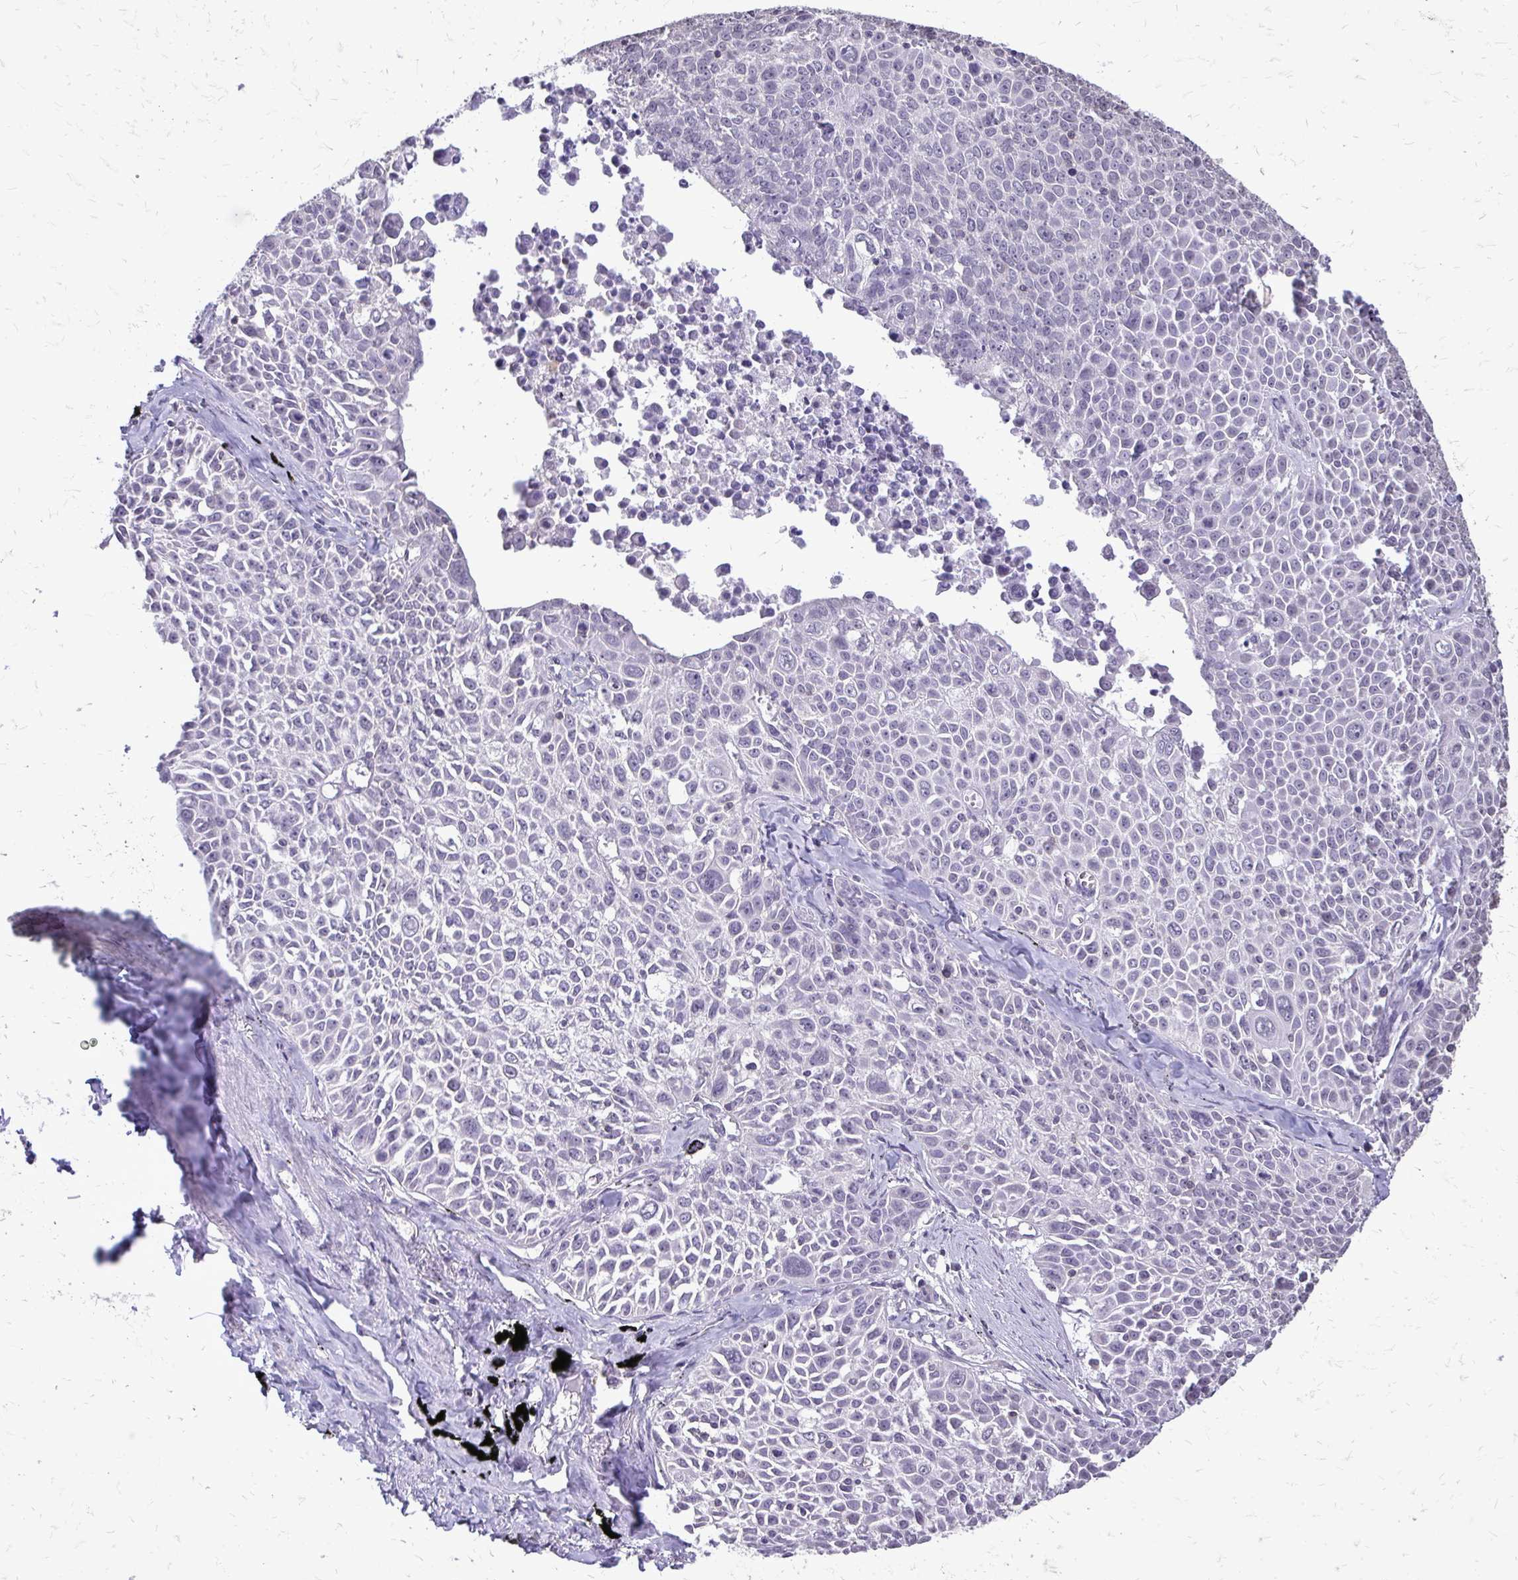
{"staining": {"intensity": "negative", "quantity": "none", "location": "none"}, "tissue": "lung cancer", "cell_type": "Tumor cells", "image_type": "cancer", "snomed": [{"axis": "morphology", "description": "Squamous cell carcinoma, NOS"}, {"axis": "morphology", "description": "Squamous cell carcinoma, metastatic, NOS"}, {"axis": "topography", "description": "Lymph node"}, {"axis": "topography", "description": "Lung"}], "caption": "A high-resolution image shows IHC staining of metastatic squamous cell carcinoma (lung), which displays no significant staining in tumor cells.", "gene": "AKAP5", "patient": {"sex": "female", "age": 62}}